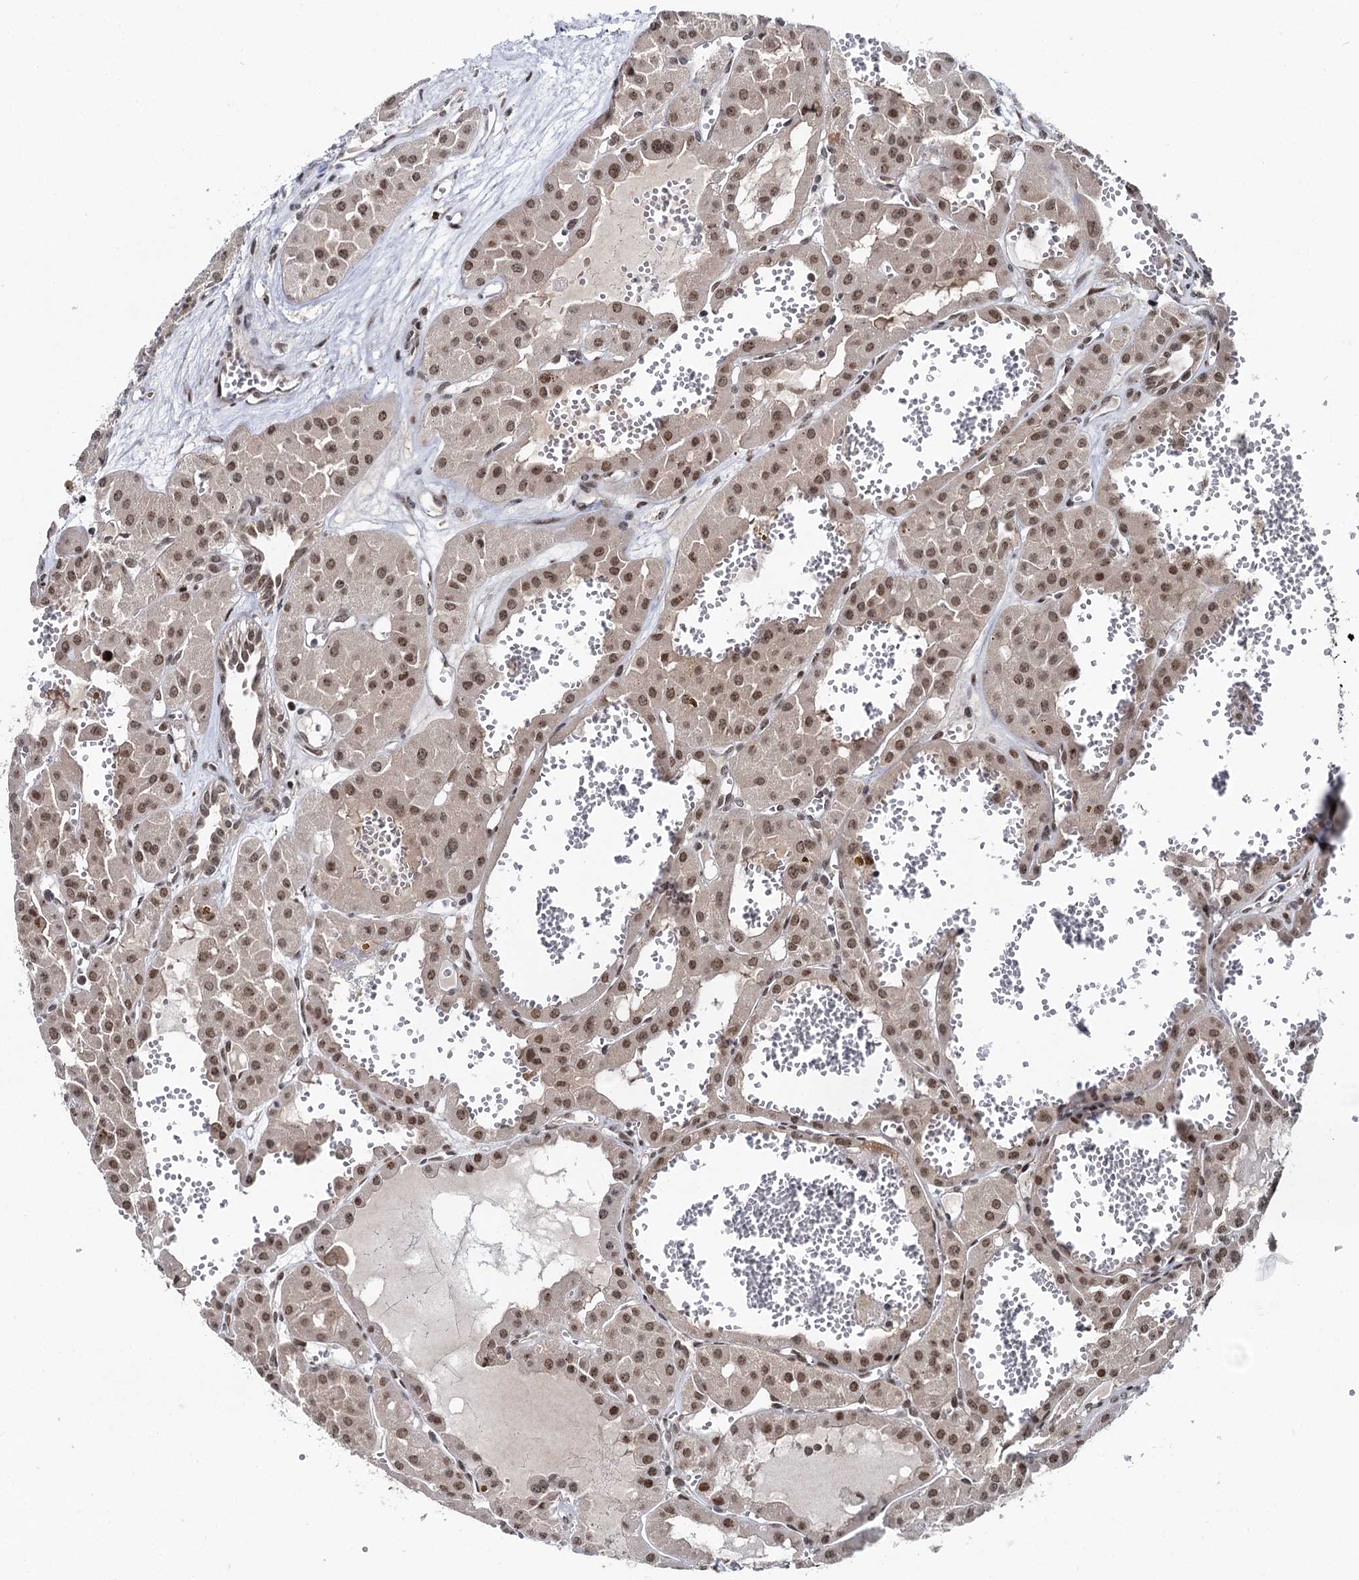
{"staining": {"intensity": "moderate", "quantity": ">75%", "location": "nuclear"}, "tissue": "renal cancer", "cell_type": "Tumor cells", "image_type": "cancer", "snomed": [{"axis": "morphology", "description": "Carcinoma, NOS"}, {"axis": "topography", "description": "Kidney"}], "caption": "Moderate nuclear expression for a protein is present in about >75% of tumor cells of renal cancer (carcinoma) using immunohistochemistry.", "gene": "RUFY2", "patient": {"sex": "female", "age": 75}}